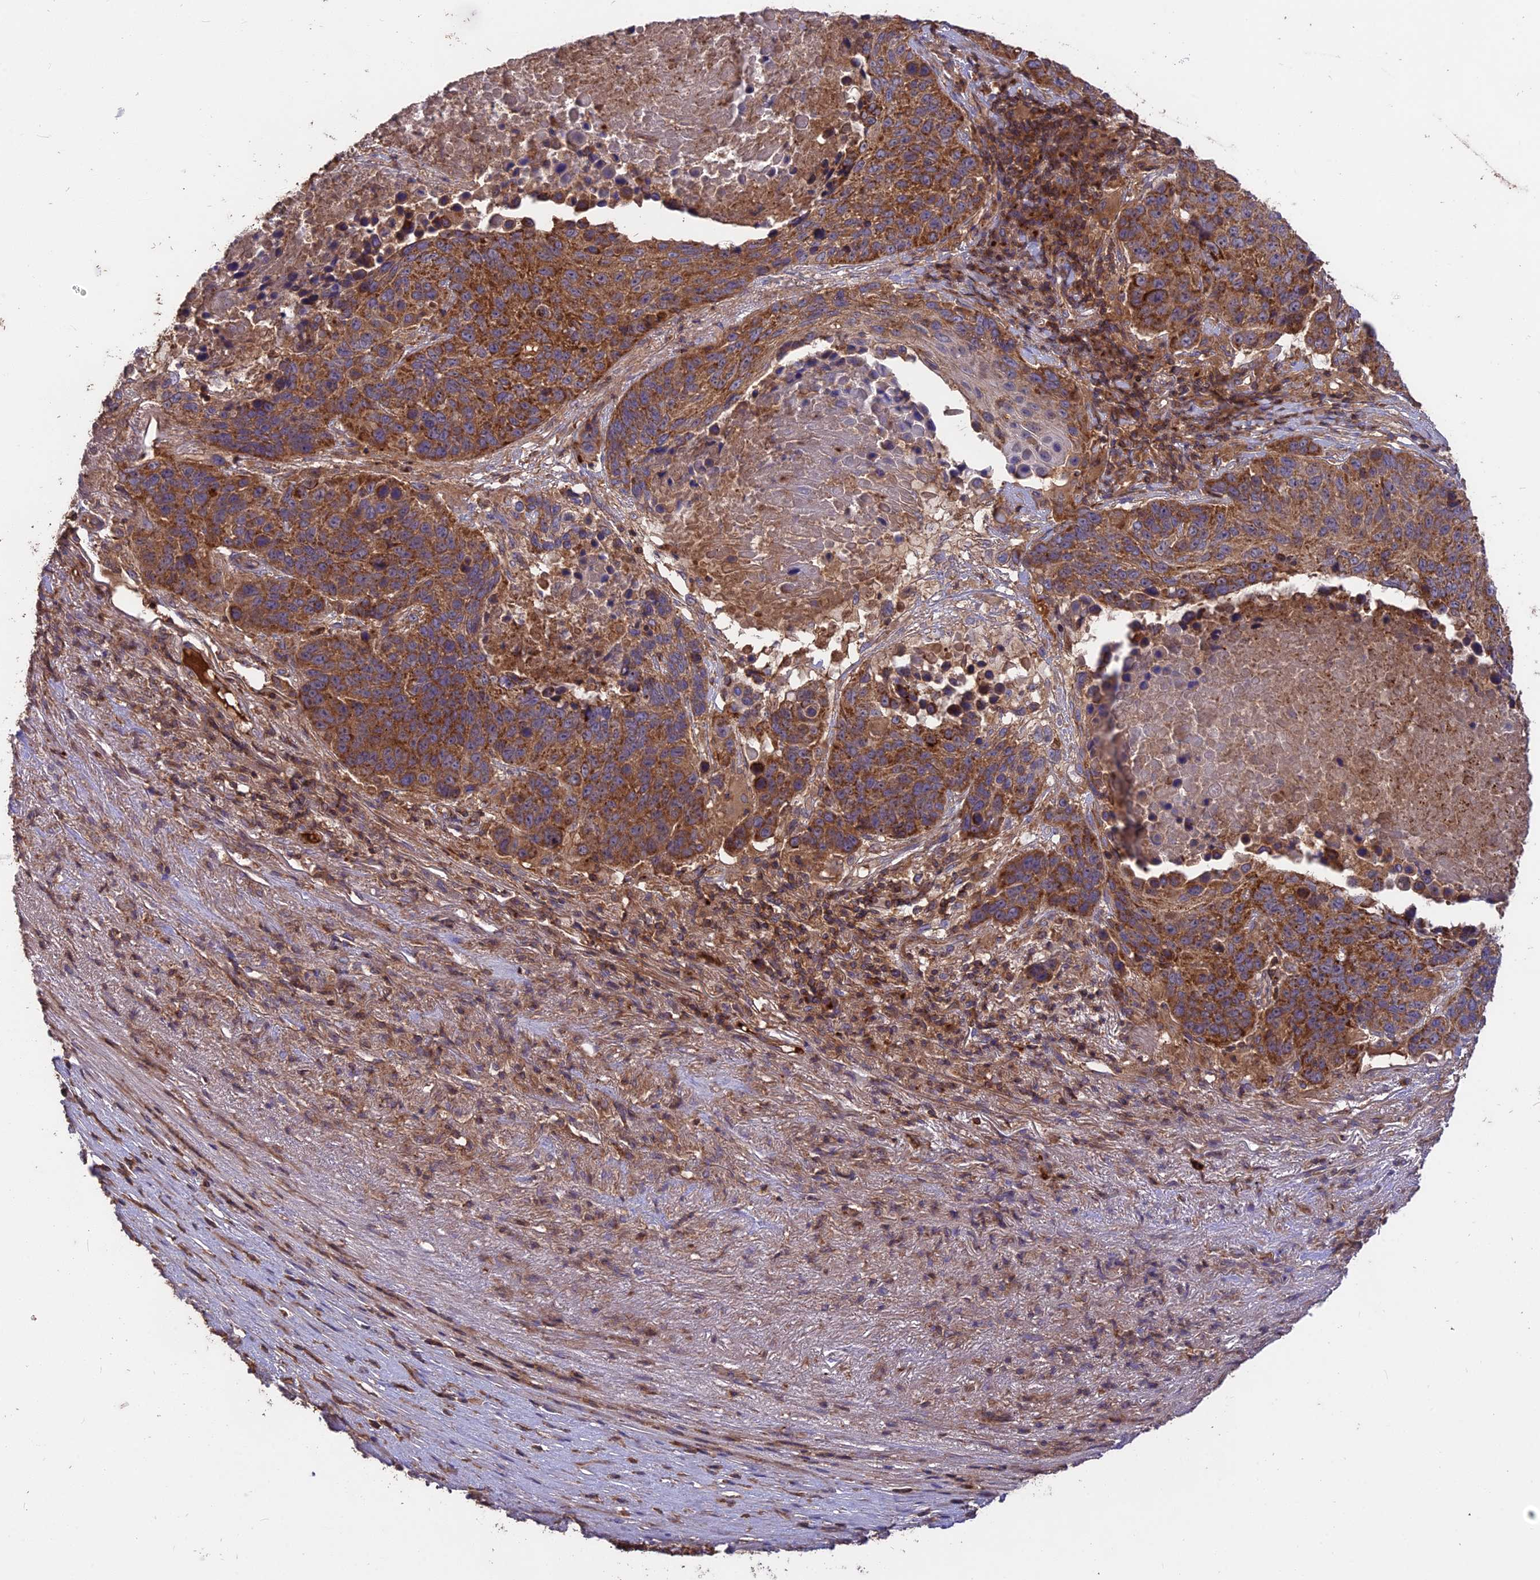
{"staining": {"intensity": "strong", "quantity": ">75%", "location": "cytoplasmic/membranous"}, "tissue": "lung cancer", "cell_type": "Tumor cells", "image_type": "cancer", "snomed": [{"axis": "morphology", "description": "Normal tissue, NOS"}, {"axis": "morphology", "description": "Squamous cell carcinoma, NOS"}, {"axis": "topography", "description": "Lymph node"}, {"axis": "topography", "description": "Lung"}], "caption": "Immunohistochemical staining of squamous cell carcinoma (lung) demonstrates high levels of strong cytoplasmic/membranous staining in approximately >75% of tumor cells.", "gene": "NUDT8", "patient": {"sex": "male", "age": 66}}